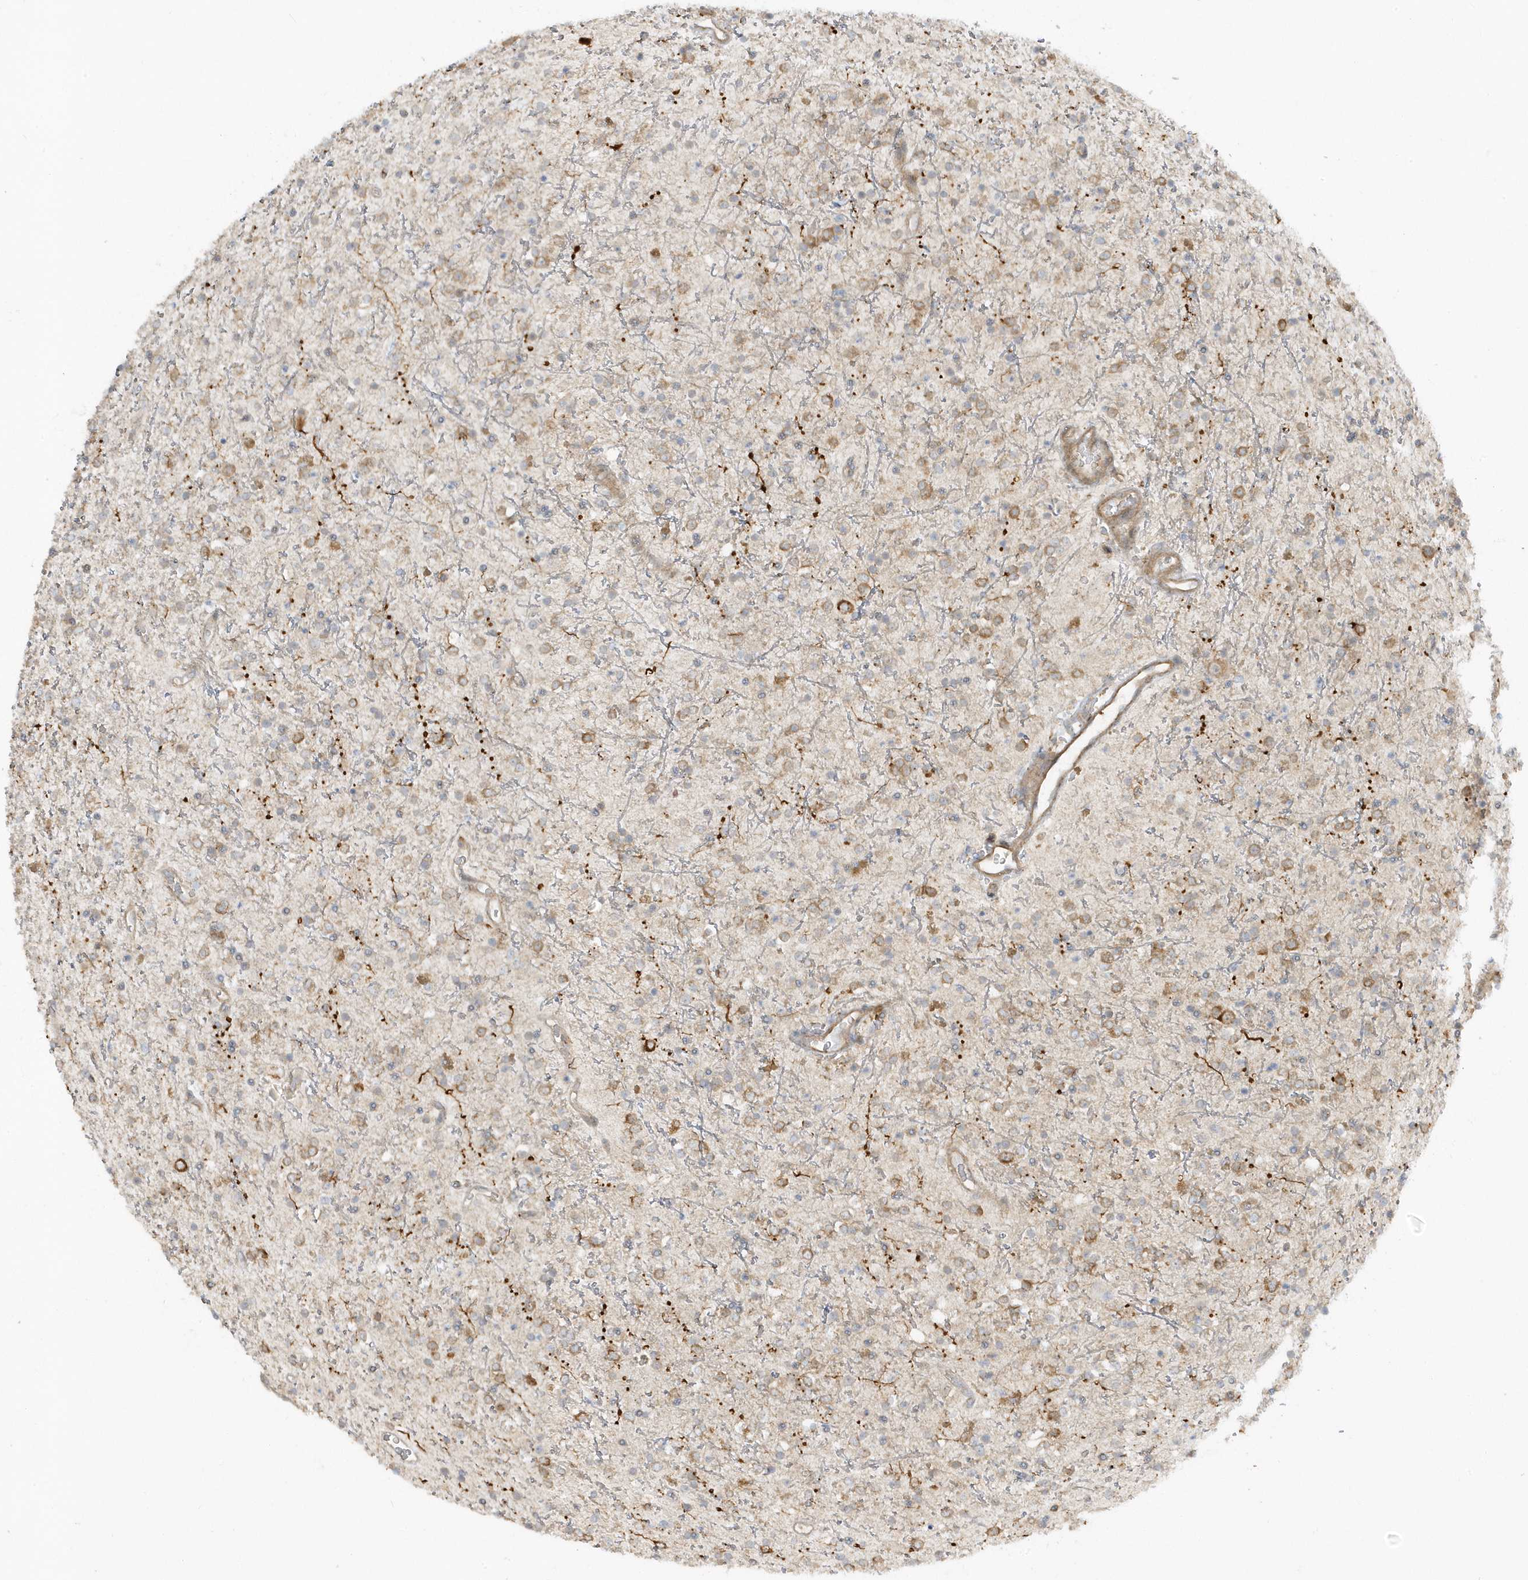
{"staining": {"intensity": "moderate", "quantity": "<25%", "location": "cytoplasmic/membranous"}, "tissue": "glioma", "cell_type": "Tumor cells", "image_type": "cancer", "snomed": [{"axis": "morphology", "description": "Glioma, malignant, High grade"}, {"axis": "topography", "description": "Brain"}], "caption": "The immunohistochemical stain highlights moderate cytoplasmic/membranous staining in tumor cells of glioma tissue.", "gene": "ZBTB8A", "patient": {"sex": "male", "age": 34}}